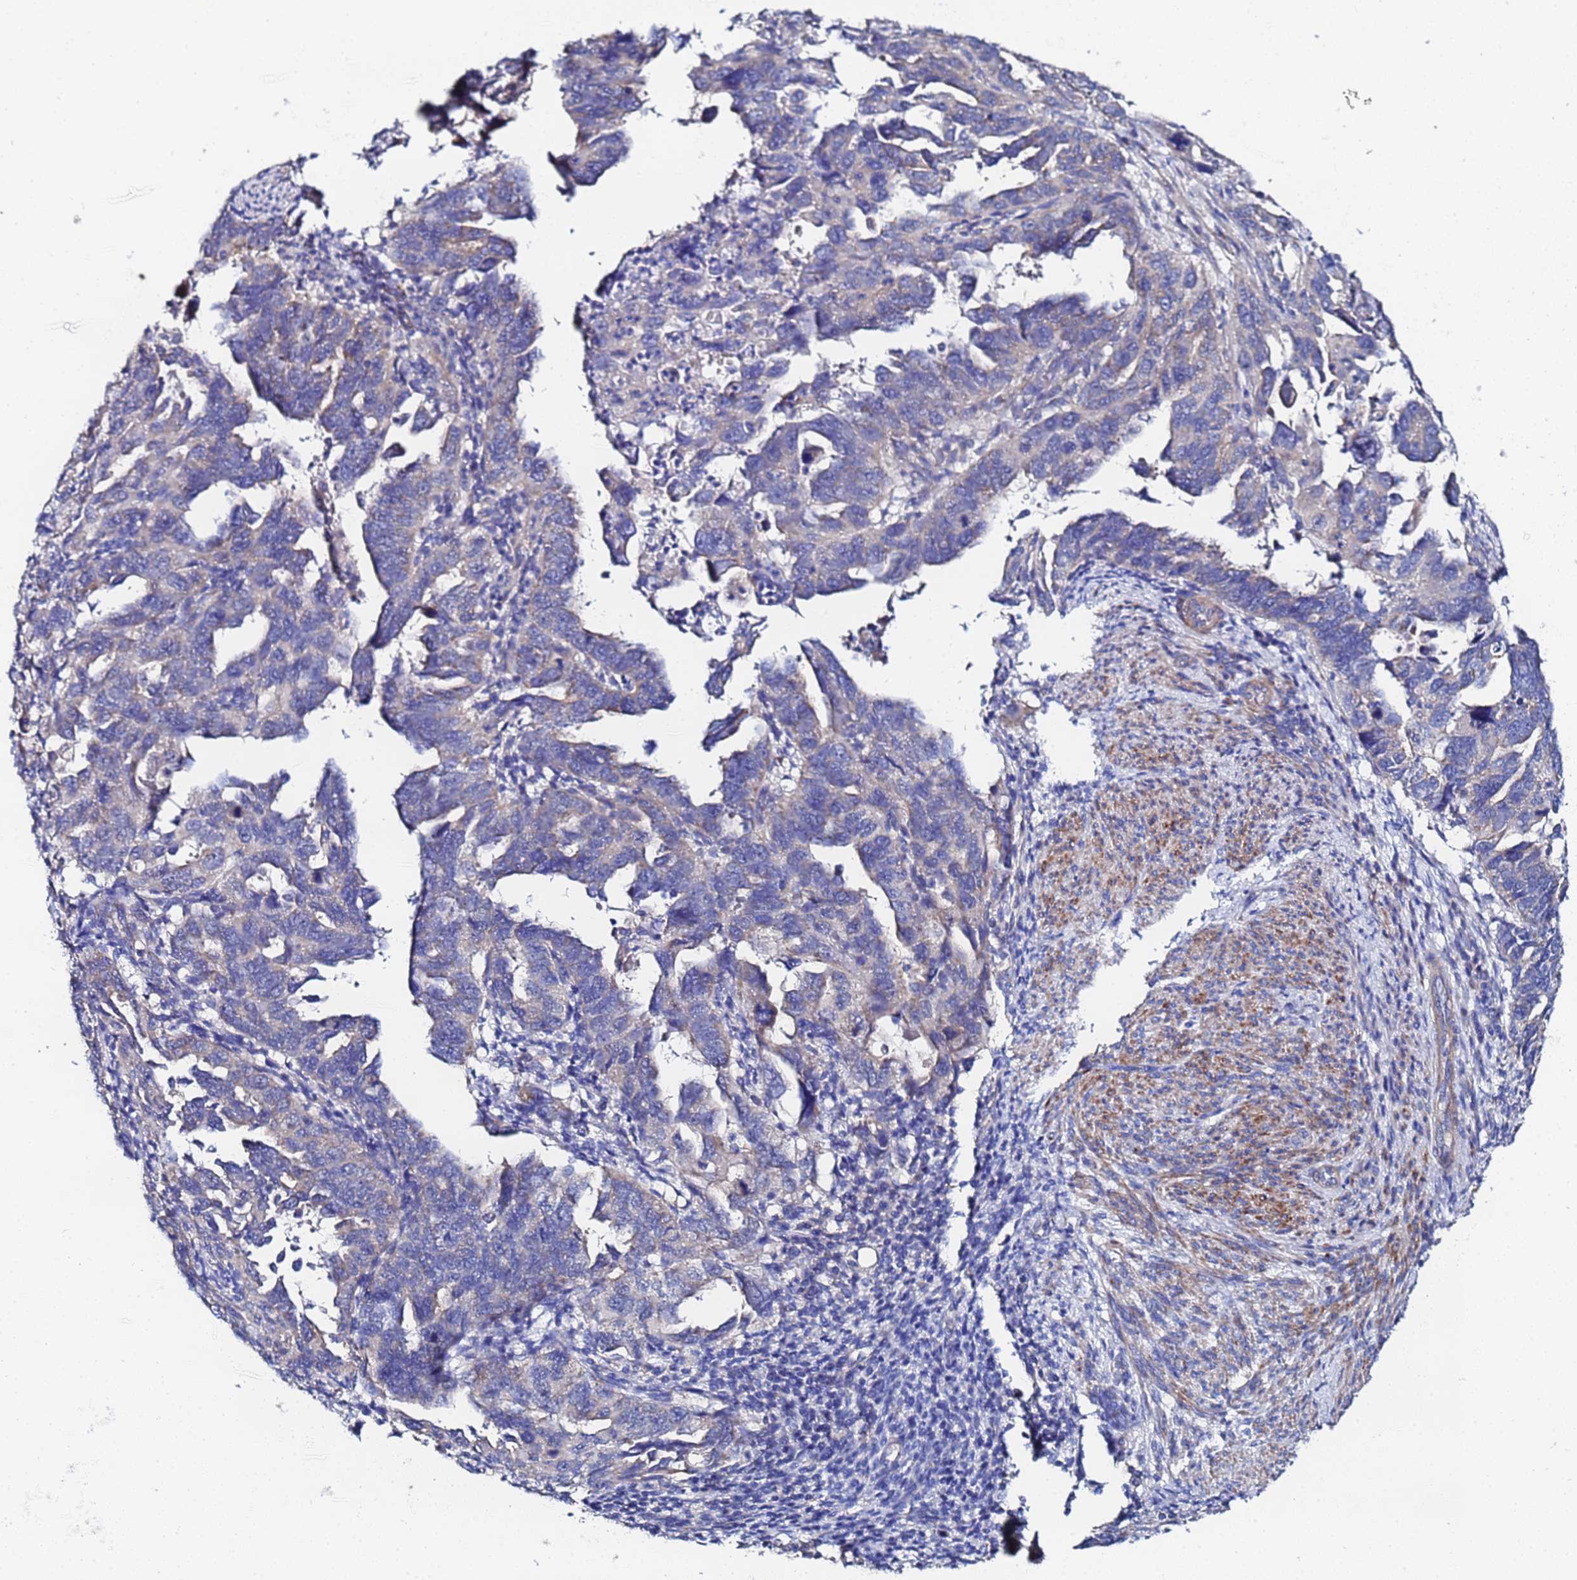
{"staining": {"intensity": "weak", "quantity": "25%-75%", "location": "cytoplasmic/membranous"}, "tissue": "endometrial cancer", "cell_type": "Tumor cells", "image_type": "cancer", "snomed": [{"axis": "morphology", "description": "Adenocarcinoma, NOS"}, {"axis": "topography", "description": "Endometrium"}], "caption": "This histopathology image shows endometrial adenocarcinoma stained with immunohistochemistry to label a protein in brown. The cytoplasmic/membranous of tumor cells show weak positivity for the protein. Nuclei are counter-stained blue.", "gene": "FAHD2A", "patient": {"sex": "female", "age": 65}}